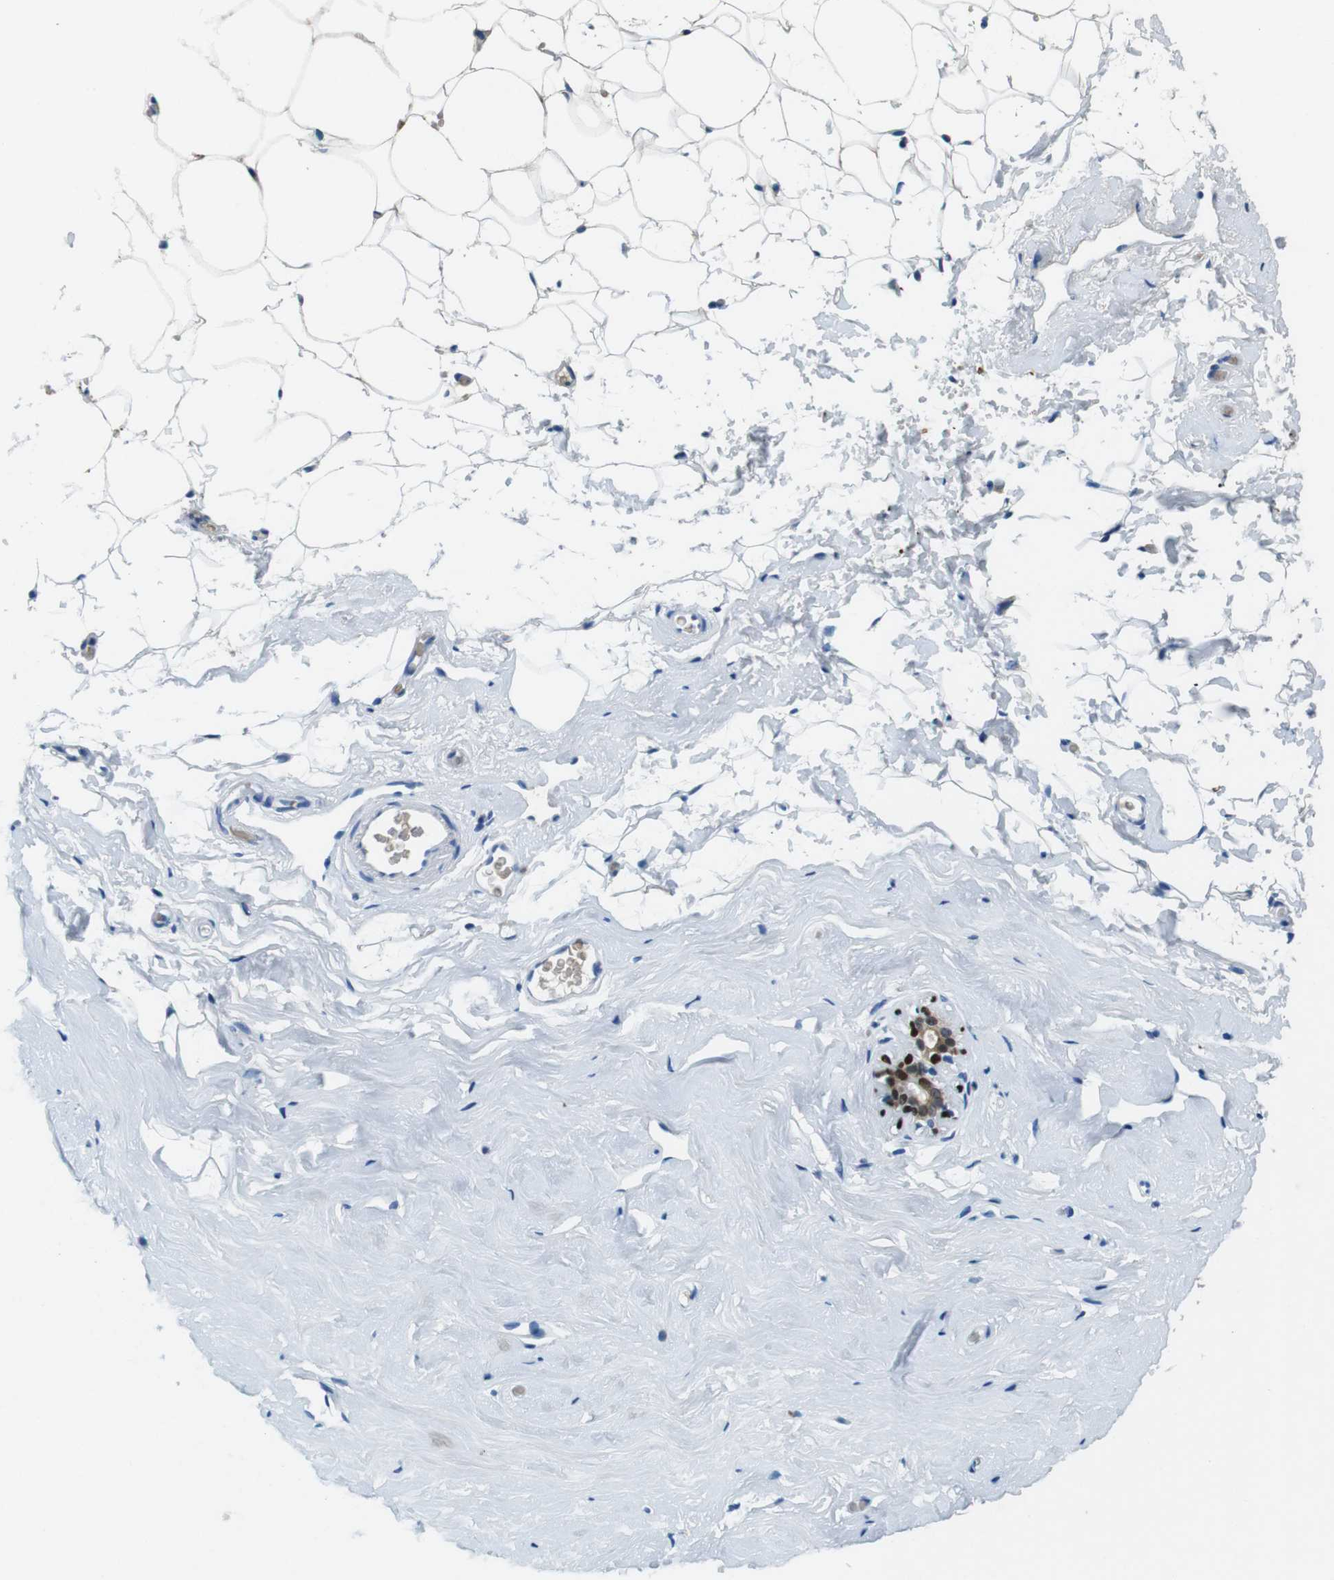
{"staining": {"intensity": "negative", "quantity": "none", "location": "none"}, "tissue": "breast", "cell_type": "Adipocytes", "image_type": "normal", "snomed": [{"axis": "morphology", "description": "Normal tissue, NOS"}, {"axis": "topography", "description": "Breast"}], "caption": "DAB immunohistochemical staining of benign human breast demonstrates no significant staining in adipocytes. (DAB (3,3'-diaminobenzidine) immunohistochemistry (IHC) visualized using brightfield microscopy, high magnification).", "gene": "TFAP2C", "patient": {"sex": "female", "age": 75}}